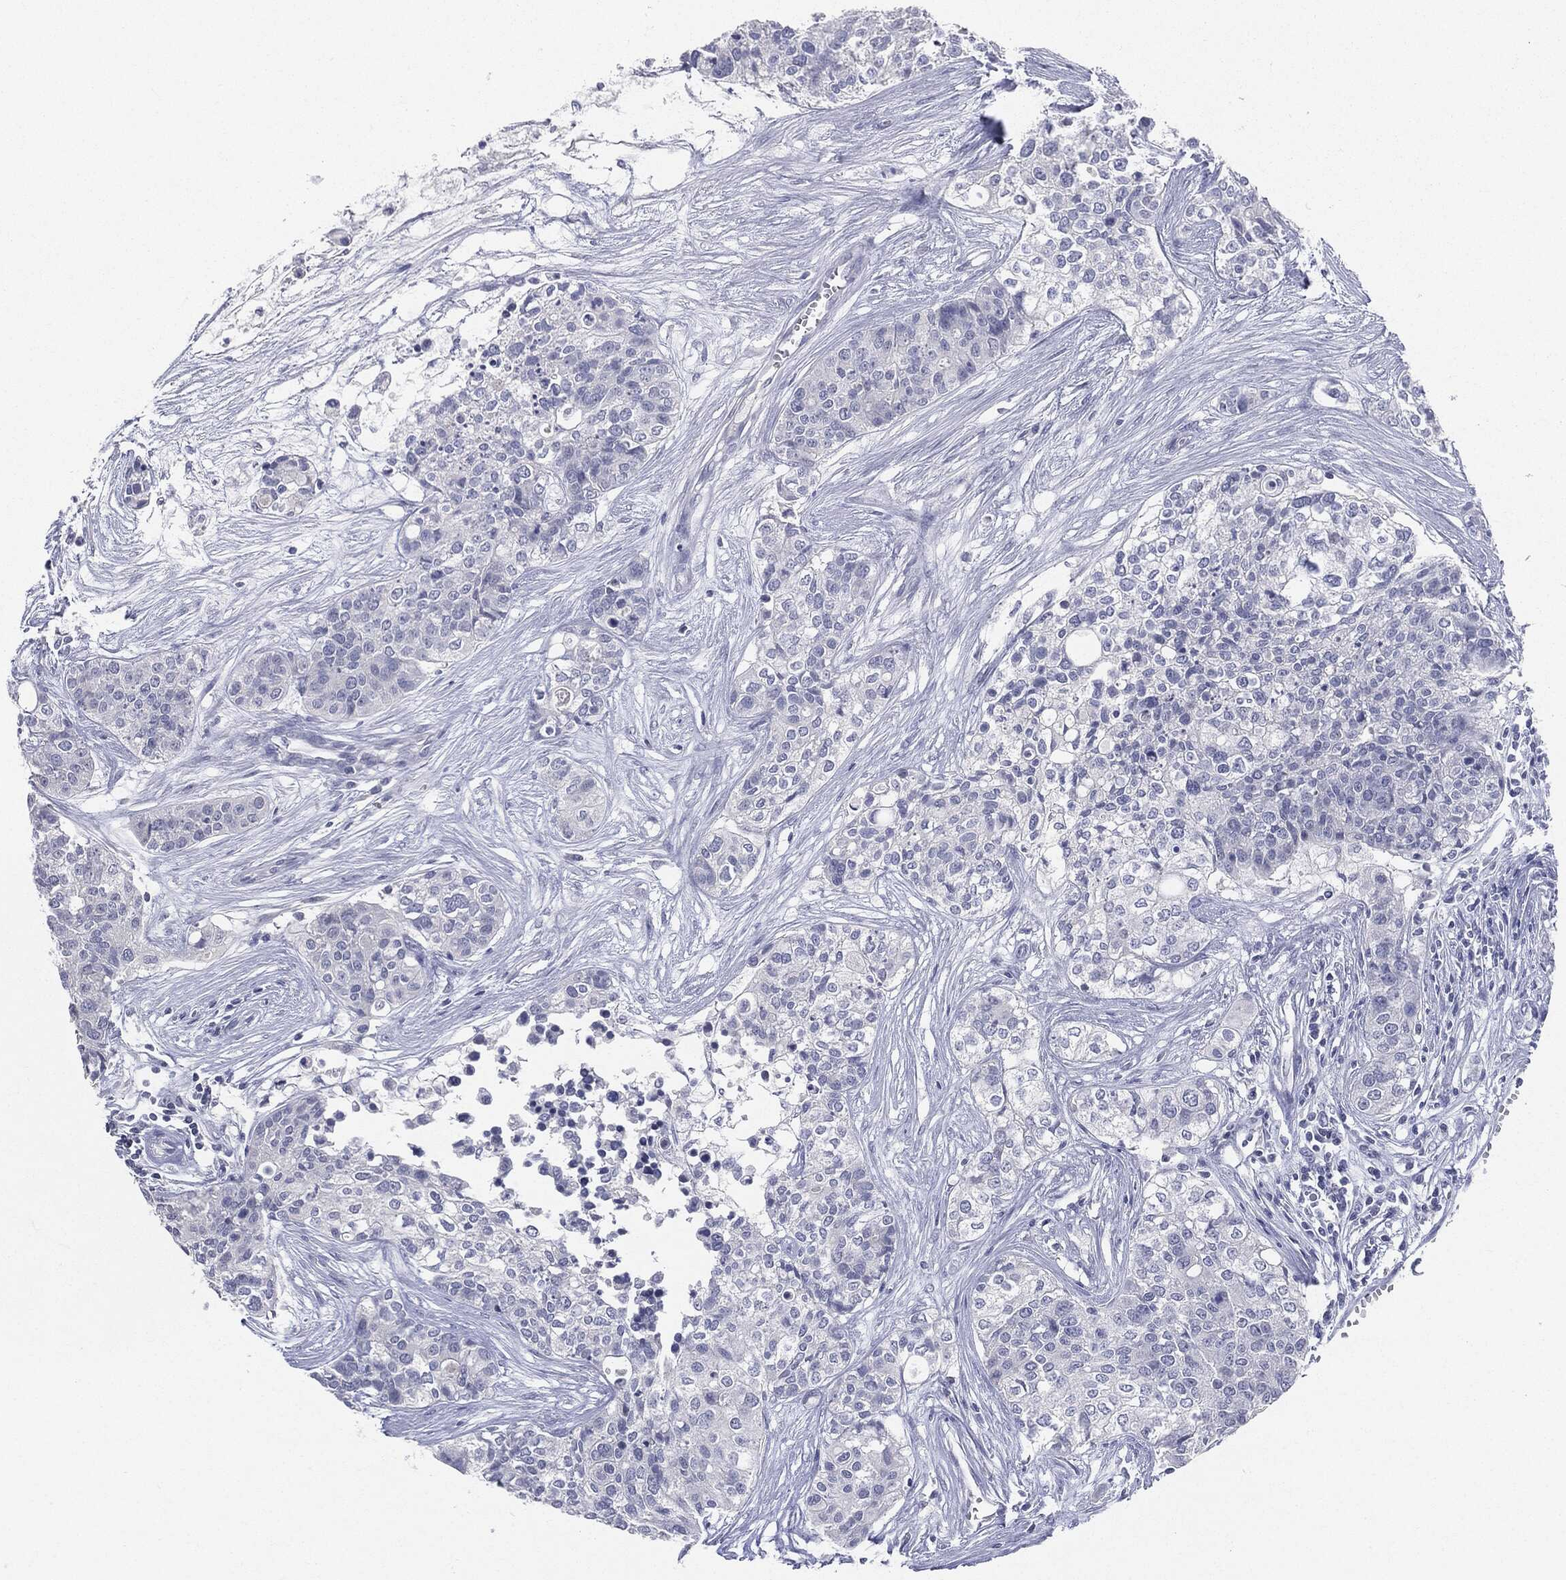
{"staining": {"intensity": "negative", "quantity": "none", "location": "none"}, "tissue": "carcinoid", "cell_type": "Tumor cells", "image_type": "cancer", "snomed": [{"axis": "morphology", "description": "Carcinoid, malignant, NOS"}, {"axis": "topography", "description": "Colon"}], "caption": "Immunohistochemical staining of human carcinoid (malignant) exhibits no significant positivity in tumor cells.", "gene": "CGB1", "patient": {"sex": "male", "age": 81}}